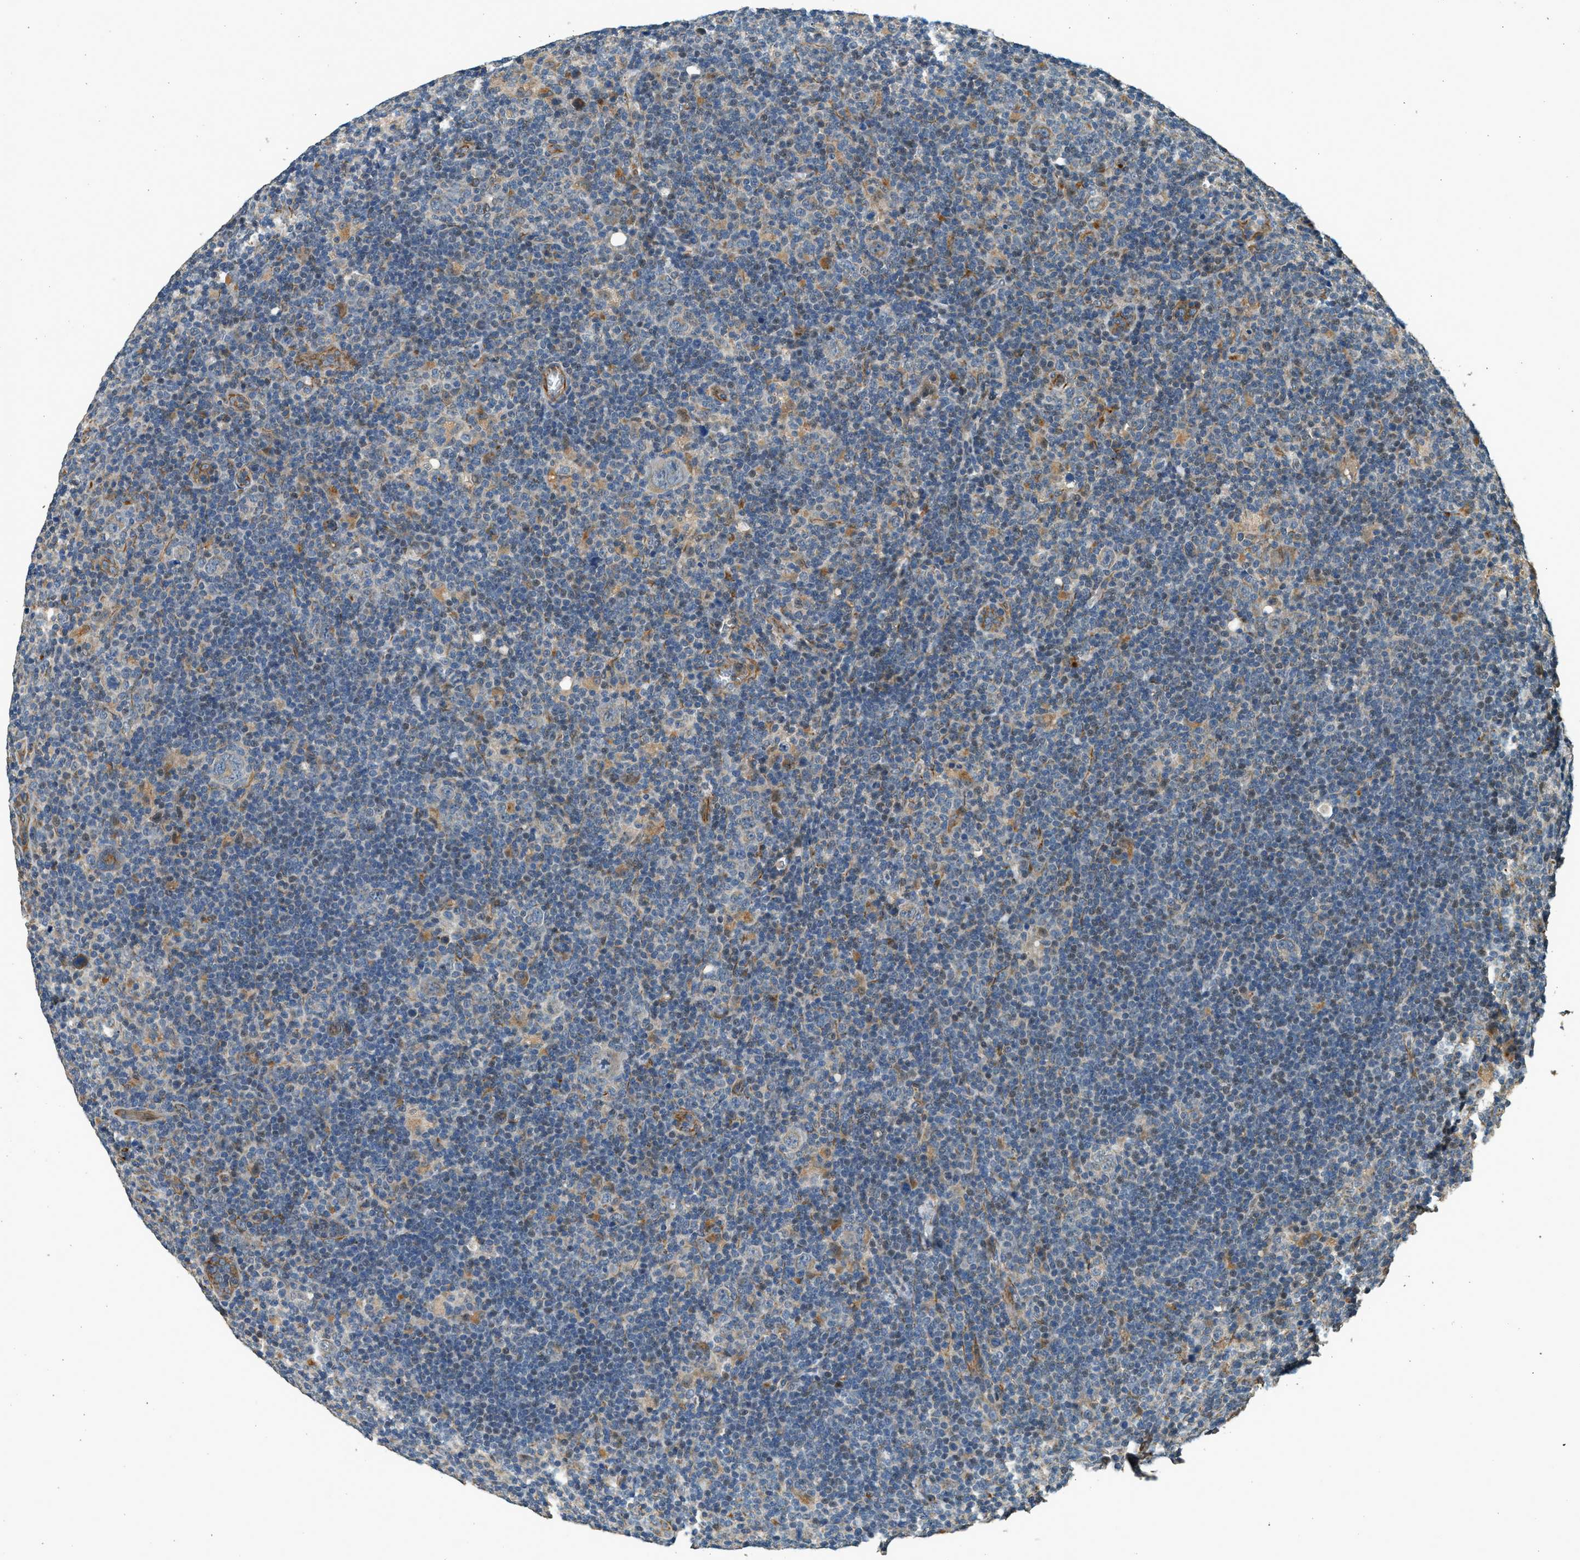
{"staining": {"intensity": "weak", "quantity": ">75%", "location": "cytoplasmic/membranous"}, "tissue": "lymphoma", "cell_type": "Tumor cells", "image_type": "cancer", "snomed": [{"axis": "morphology", "description": "Hodgkin's disease, NOS"}, {"axis": "topography", "description": "Lymph node"}], "caption": "Hodgkin's disease stained with immunohistochemistry exhibits weak cytoplasmic/membranous expression in about >75% of tumor cells. Ihc stains the protein in brown and the nuclei are stained blue.", "gene": "PCLO", "patient": {"sex": "female", "age": 57}}